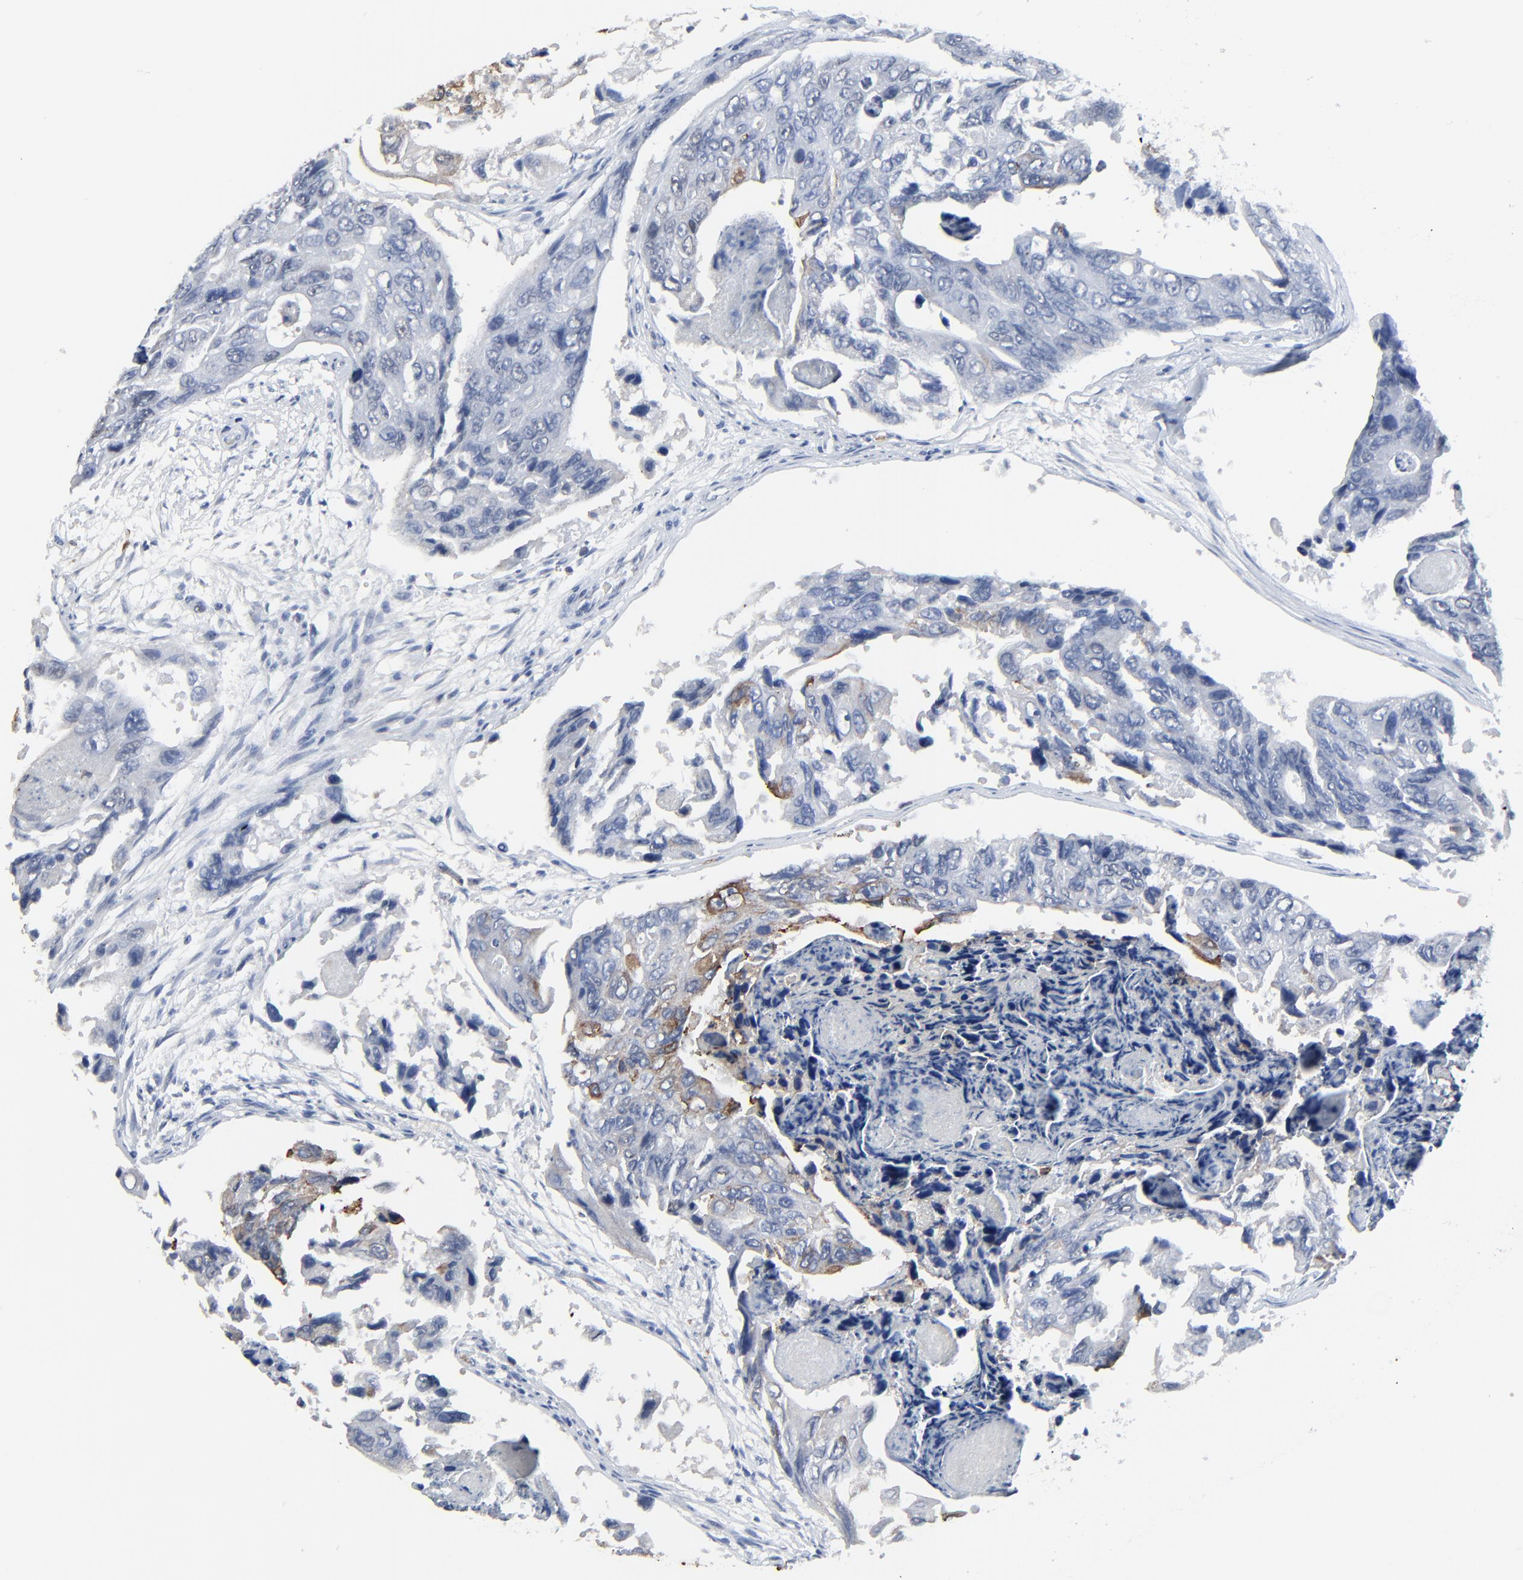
{"staining": {"intensity": "moderate", "quantity": "<25%", "location": "cytoplasmic/membranous"}, "tissue": "colorectal cancer", "cell_type": "Tumor cells", "image_type": "cancer", "snomed": [{"axis": "morphology", "description": "Adenocarcinoma, NOS"}, {"axis": "topography", "description": "Colon"}], "caption": "Tumor cells reveal low levels of moderate cytoplasmic/membranous positivity in about <25% of cells in human colorectal cancer.", "gene": "BIRC3", "patient": {"sex": "female", "age": 86}}